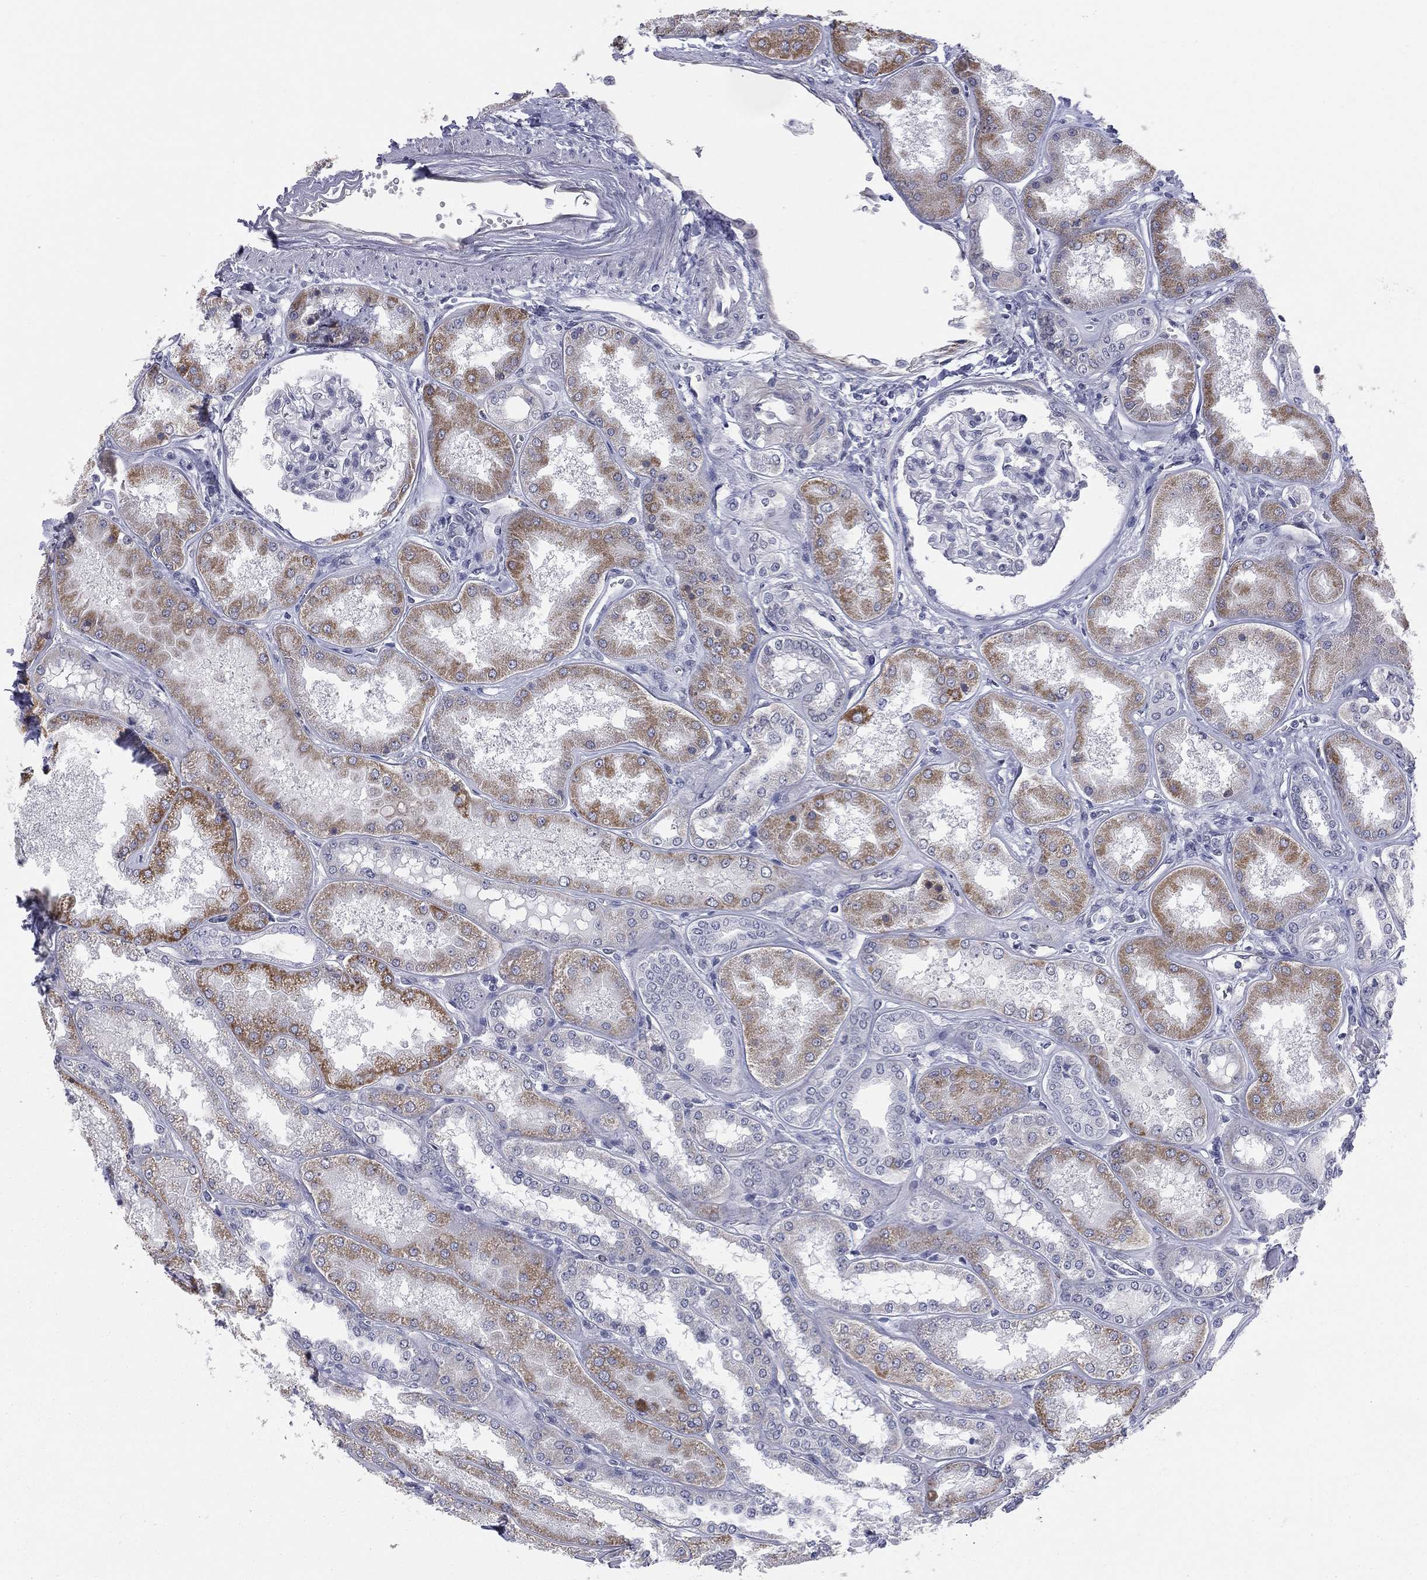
{"staining": {"intensity": "negative", "quantity": "none", "location": "none"}, "tissue": "kidney", "cell_type": "Cells in glomeruli", "image_type": "normal", "snomed": [{"axis": "morphology", "description": "Normal tissue, NOS"}, {"axis": "topography", "description": "Kidney"}], "caption": "High power microscopy image of an IHC photomicrograph of unremarkable kidney, revealing no significant expression in cells in glomeruli. The staining was performed using DAB (3,3'-diaminobenzidine) to visualize the protein expression in brown, while the nuclei were stained in blue with hematoxylin (Magnification: 20x).", "gene": "CD22", "patient": {"sex": "female", "age": 56}}